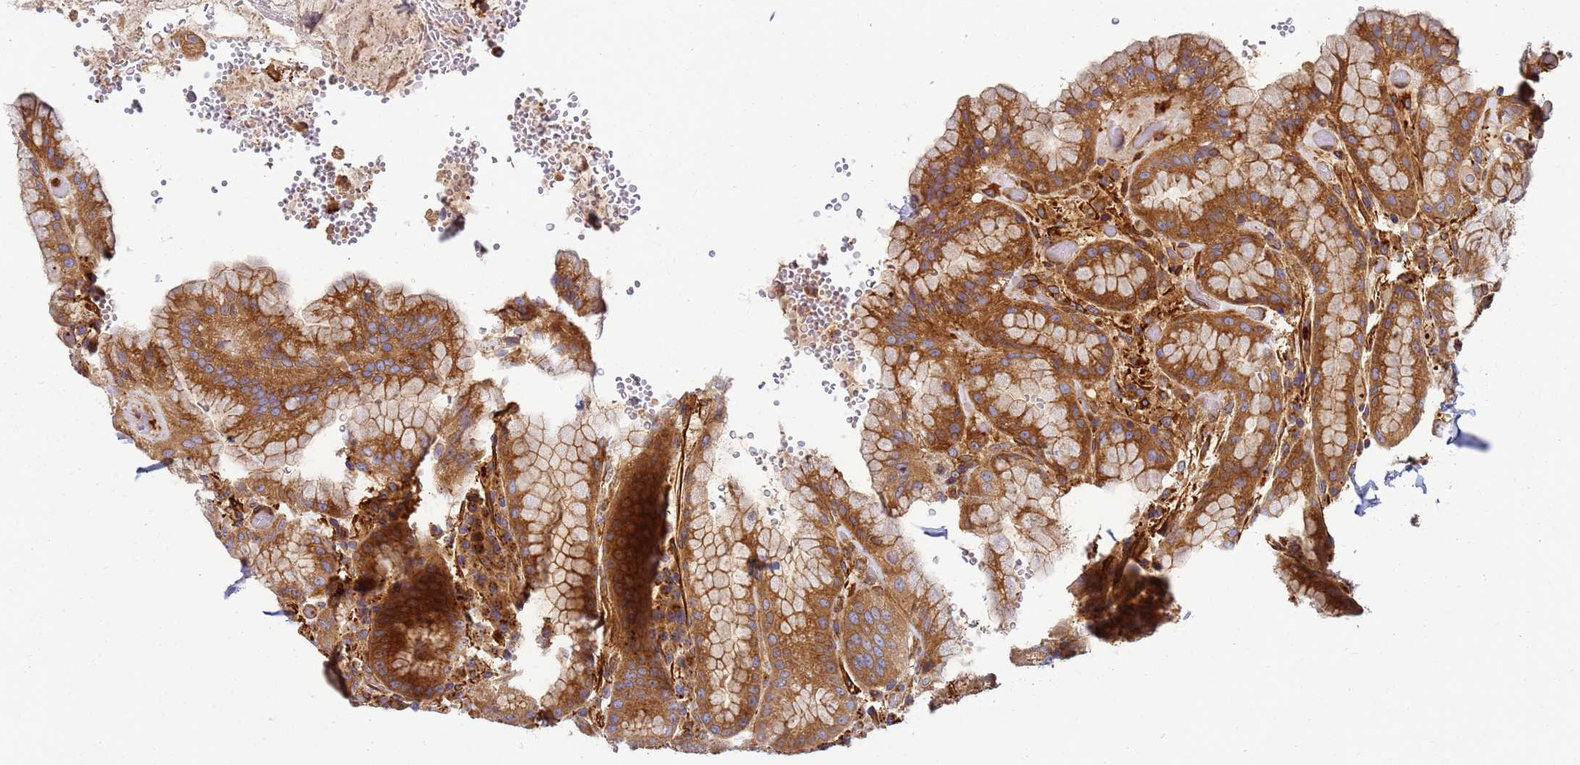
{"staining": {"intensity": "moderate", "quantity": ">75%", "location": "cytoplasmic/membranous"}, "tissue": "stomach", "cell_type": "Glandular cells", "image_type": "normal", "snomed": [{"axis": "morphology", "description": "Normal tissue, NOS"}, {"axis": "topography", "description": "Stomach, upper"}], "caption": "The immunohistochemical stain shows moderate cytoplasmic/membranous staining in glandular cells of benign stomach.", "gene": "C2CD5", "patient": {"sex": "male", "age": 52}}